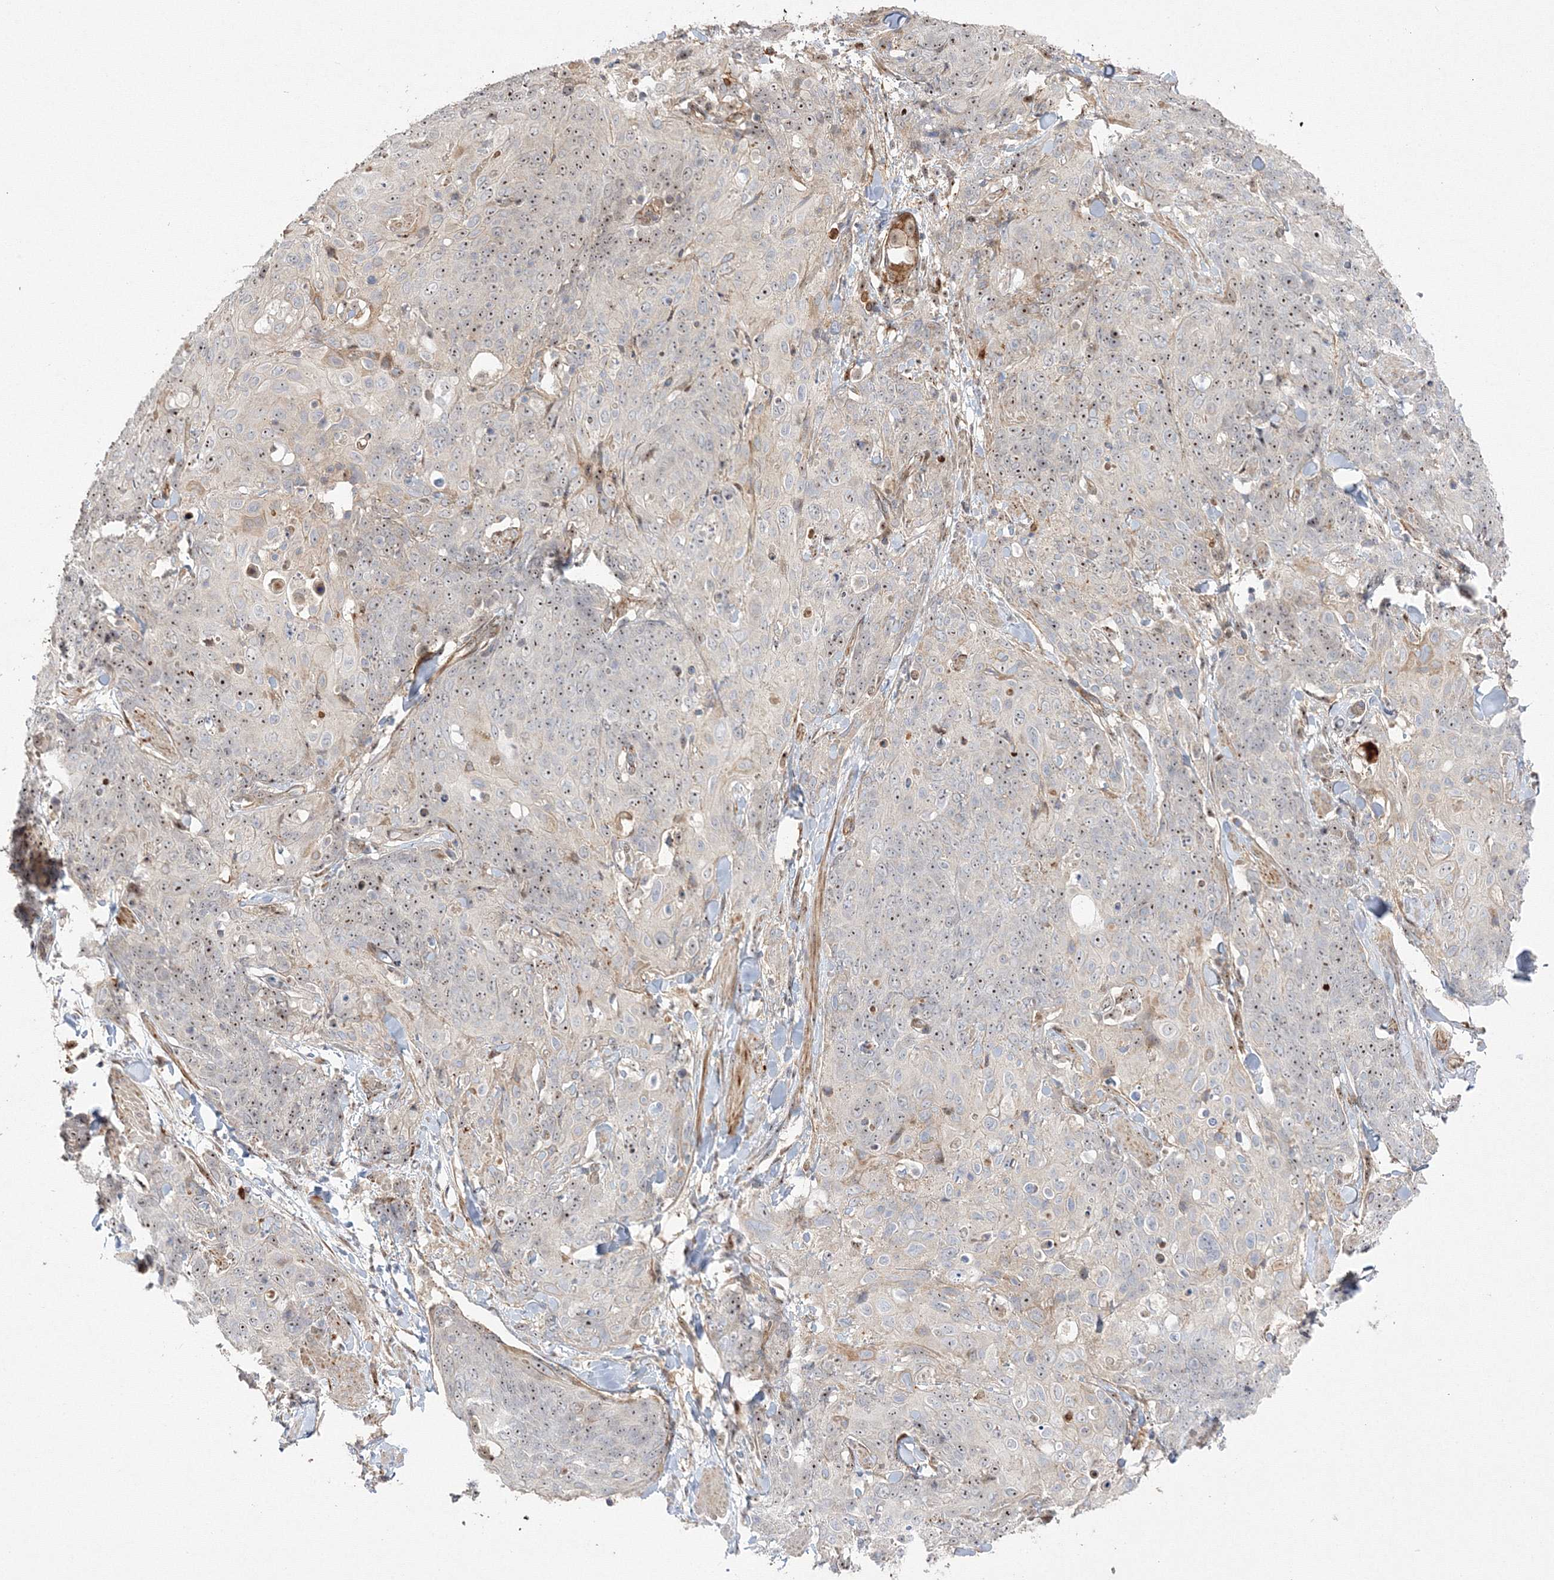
{"staining": {"intensity": "moderate", "quantity": ">75%", "location": "nuclear"}, "tissue": "skin cancer", "cell_type": "Tumor cells", "image_type": "cancer", "snomed": [{"axis": "morphology", "description": "Squamous cell carcinoma, NOS"}, {"axis": "topography", "description": "Skin"}, {"axis": "topography", "description": "Vulva"}], "caption": "A photomicrograph showing moderate nuclear positivity in approximately >75% of tumor cells in skin cancer, as visualized by brown immunohistochemical staining.", "gene": "NPM3", "patient": {"sex": "female", "age": 85}}